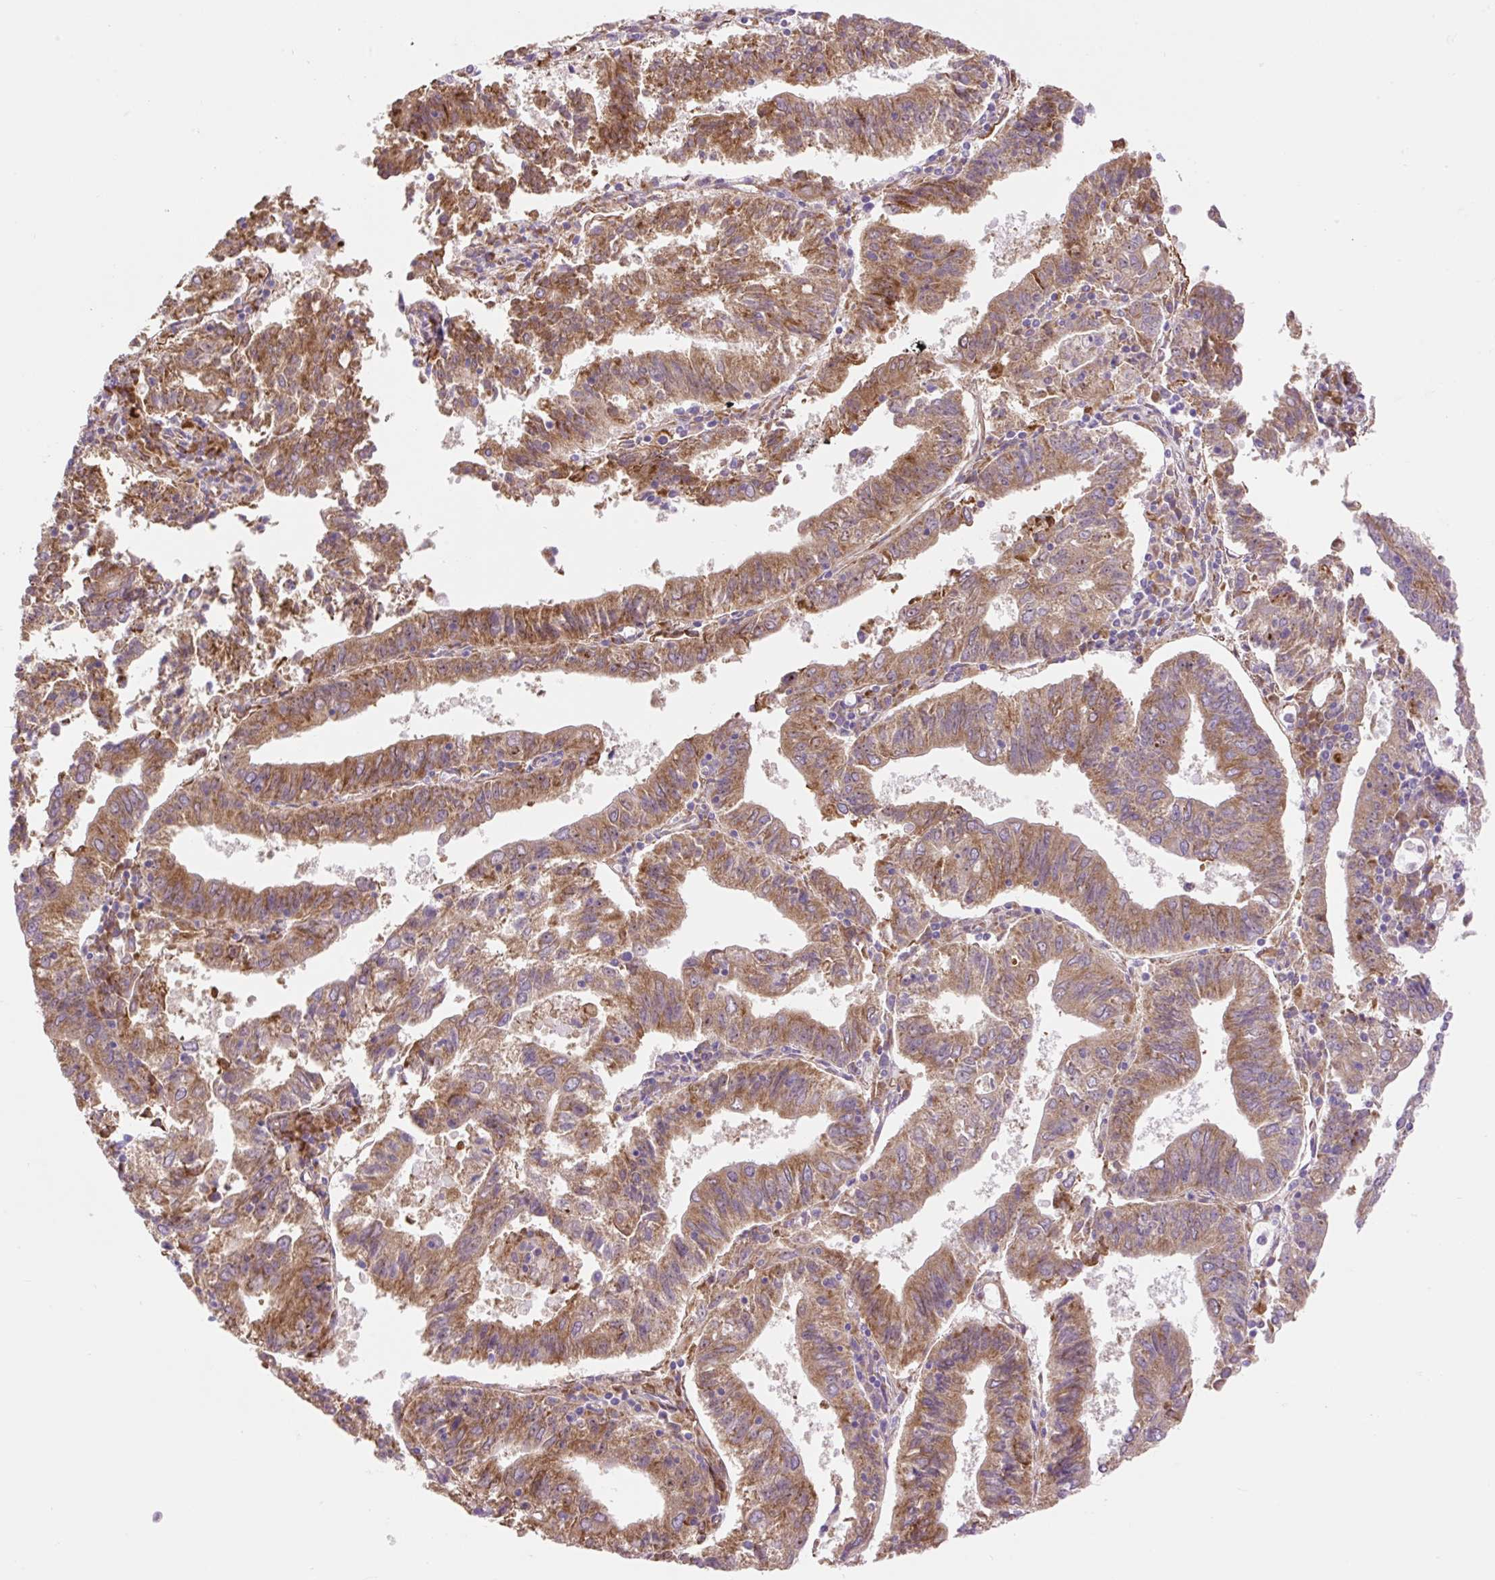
{"staining": {"intensity": "strong", "quantity": ">75%", "location": "cytoplasmic/membranous"}, "tissue": "endometrial cancer", "cell_type": "Tumor cells", "image_type": "cancer", "snomed": [{"axis": "morphology", "description": "Adenocarcinoma, NOS"}, {"axis": "topography", "description": "Endometrium"}], "caption": "Strong cytoplasmic/membranous expression is identified in approximately >75% of tumor cells in endometrial cancer (adenocarcinoma). (DAB = brown stain, brightfield microscopy at high magnification).", "gene": "GPR45", "patient": {"sex": "female", "age": 82}}